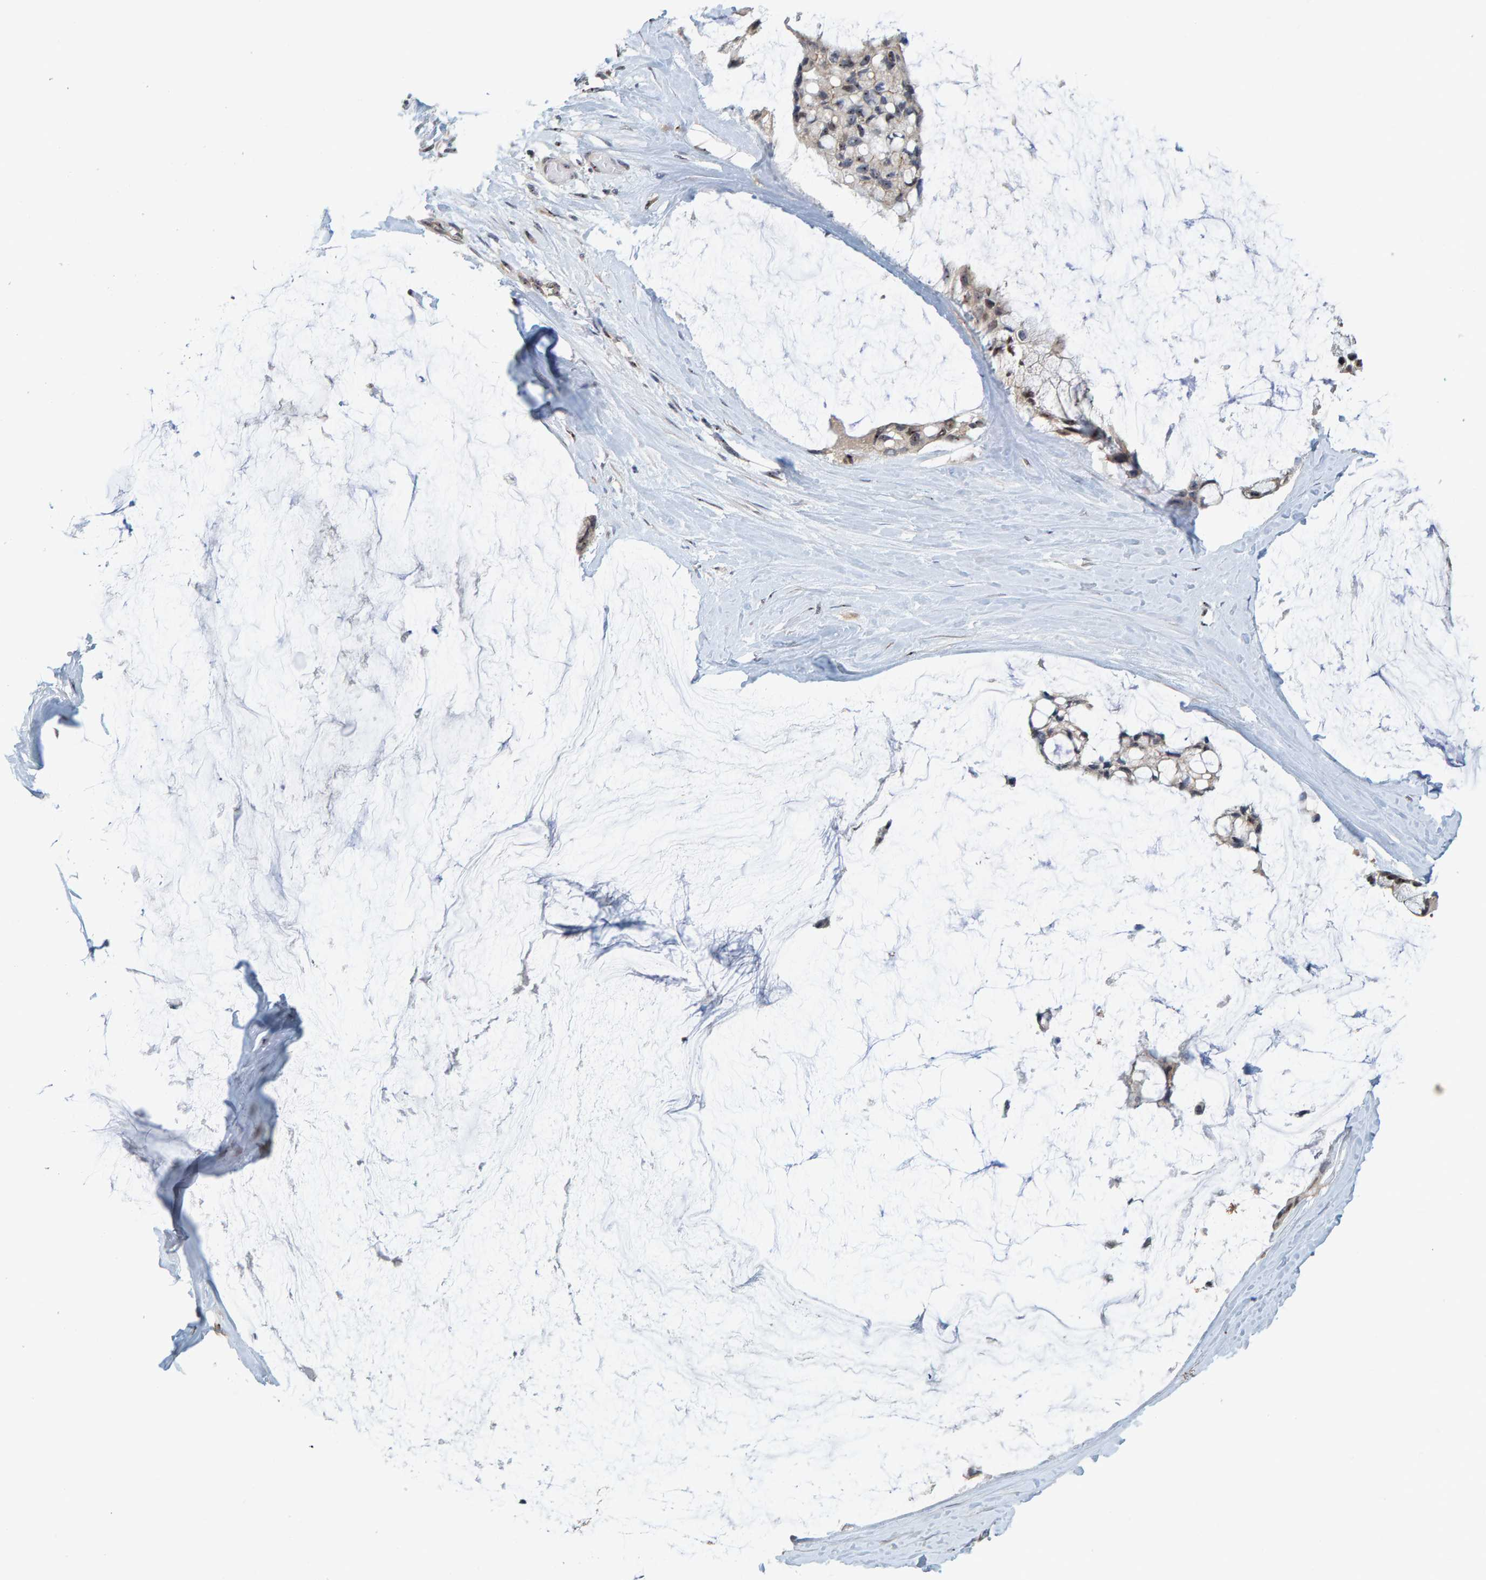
{"staining": {"intensity": "strong", "quantity": ">75%", "location": "cytoplasmic/membranous,nuclear"}, "tissue": "ovarian cancer", "cell_type": "Tumor cells", "image_type": "cancer", "snomed": [{"axis": "morphology", "description": "Cystadenocarcinoma, mucinous, NOS"}, {"axis": "topography", "description": "Ovary"}], "caption": "Ovarian cancer (mucinous cystadenocarcinoma) tissue exhibits strong cytoplasmic/membranous and nuclear expression in approximately >75% of tumor cells", "gene": "POLR1E", "patient": {"sex": "female", "age": 39}}